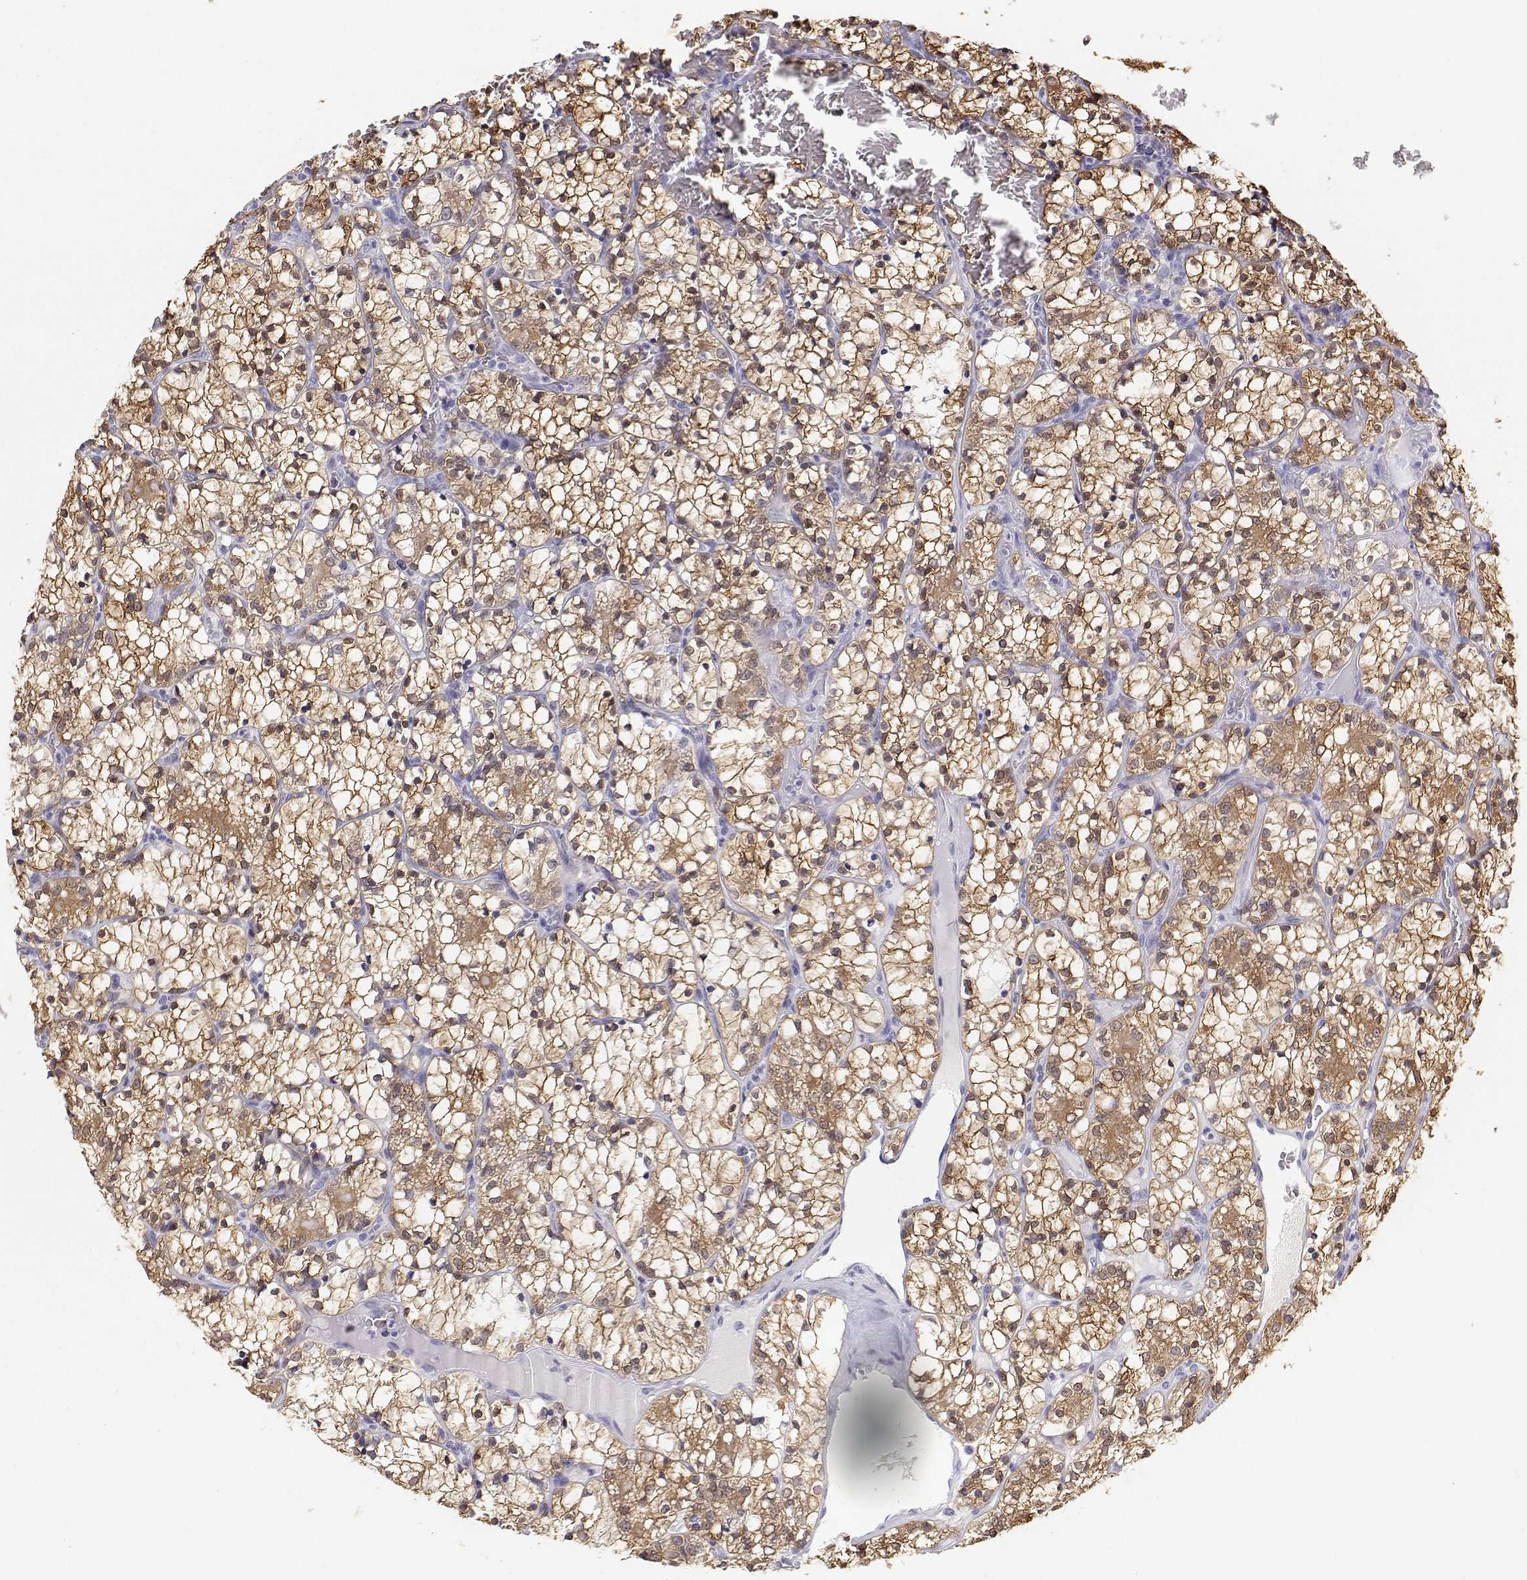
{"staining": {"intensity": "moderate", "quantity": ">75%", "location": "cytoplasmic/membranous,nuclear"}, "tissue": "renal cancer", "cell_type": "Tumor cells", "image_type": "cancer", "snomed": [{"axis": "morphology", "description": "Adenocarcinoma, NOS"}, {"axis": "topography", "description": "Kidney"}], "caption": "IHC of adenocarcinoma (renal) exhibits medium levels of moderate cytoplasmic/membranous and nuclear positivity in approximately >75% of tumor cells.", "gene": "BHMT", "patient": {"sex": "female", "age": 69}}